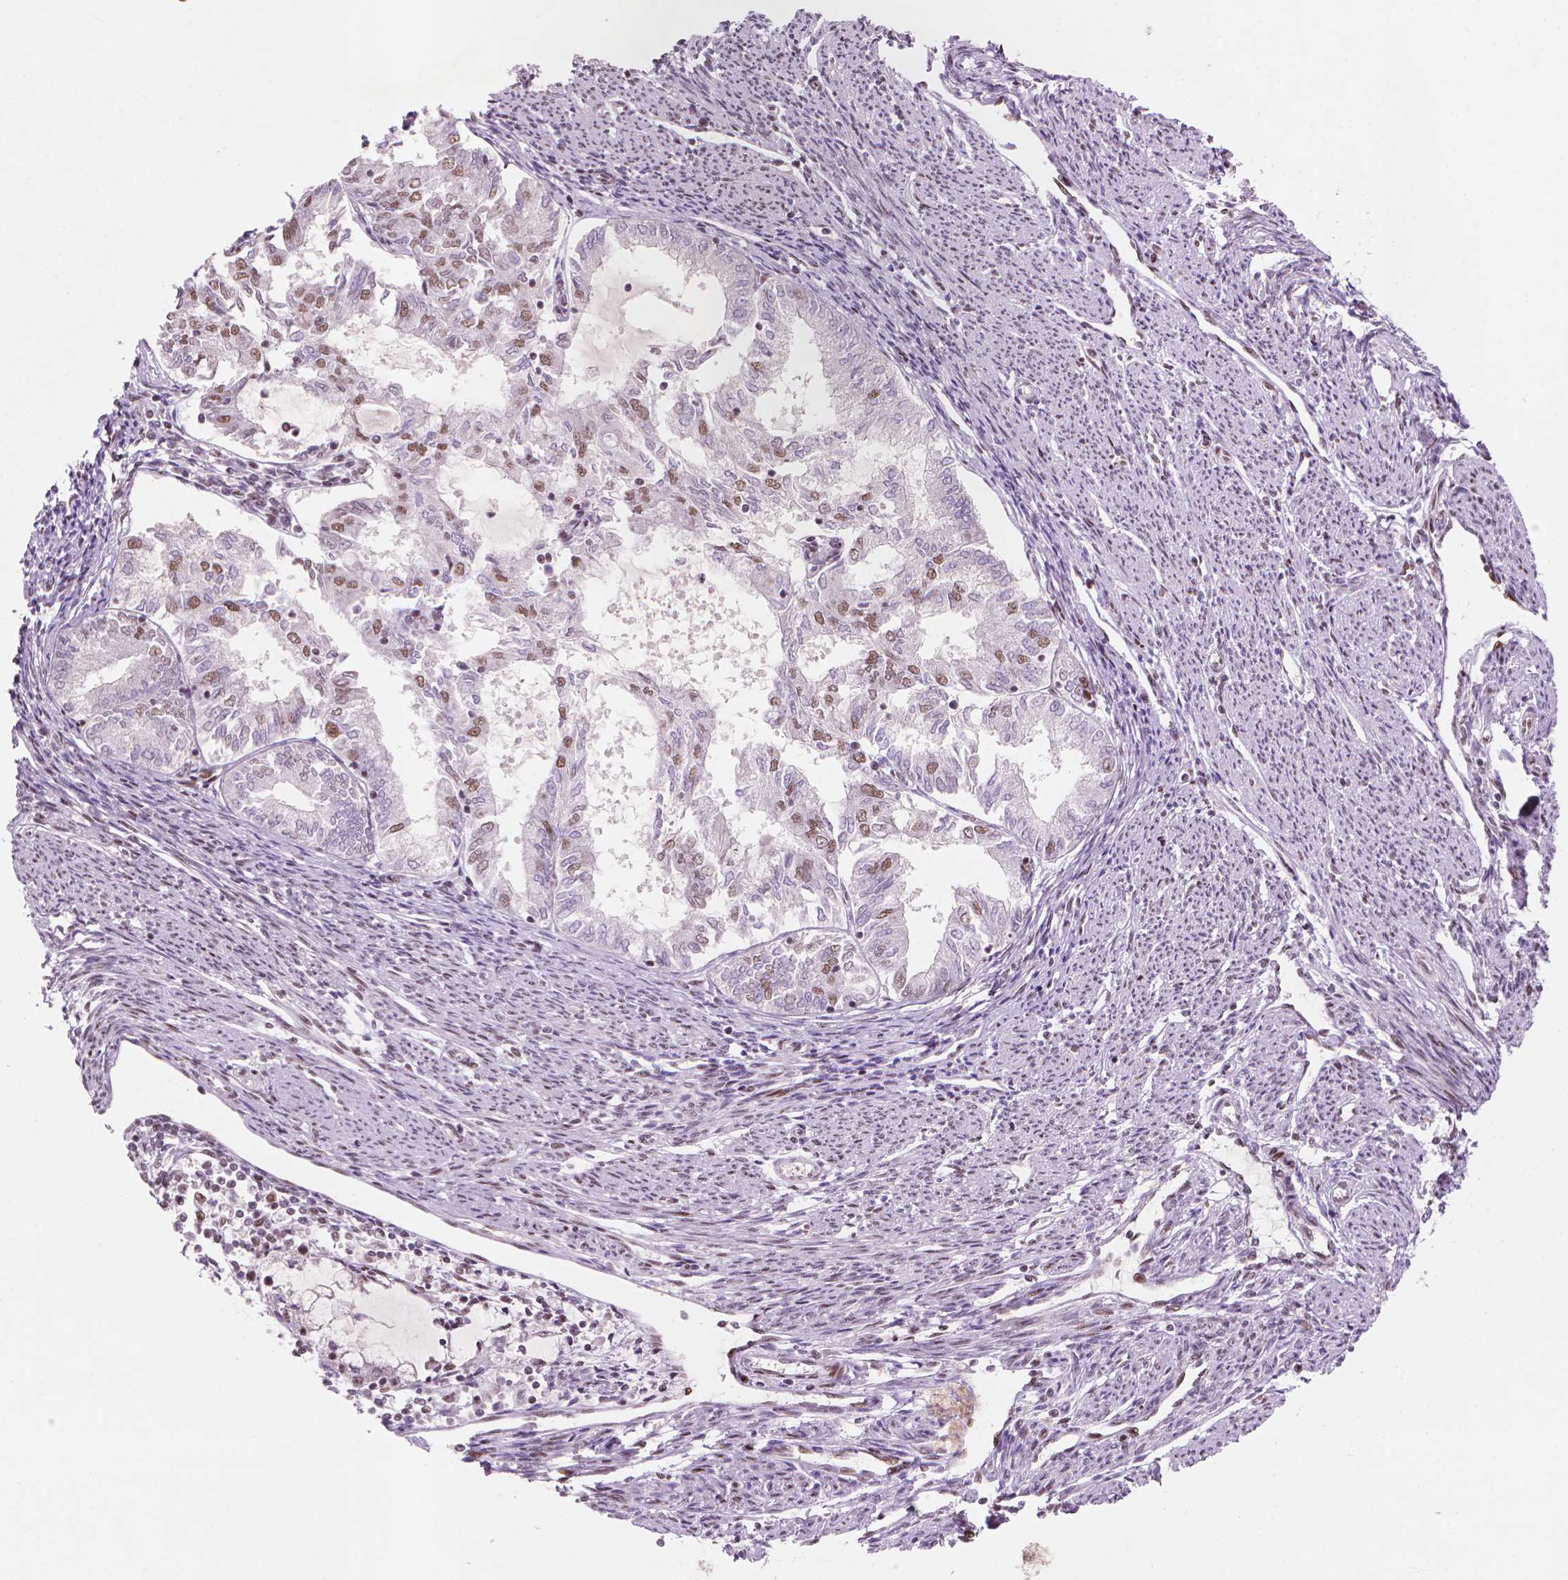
{"staining": {"intensity": "moderate", "quantity": "25%-75%", "location": "nuclear"}, "tissue": "endometrial cancer", "cell_type": "Tumor cells", "image_type": "cancer", "snomed": [{"axis": "morphology", "description": "Adenocarcinoma, NOS"}, {"axis": "topography", "description": "Endometrium"}], "caption": "IHC (DAB (3,3'-diaminobenzidine)) staining of human adenocarcinoma (endometrial) demonstrates moderate nuclear protein positivity in approximately 25%-75% of tumor cells. The protein is shown in brown color, while the nuclei are stained blue.", "gene": "HES7", "patient": {"sex": "female", "age": 79}}